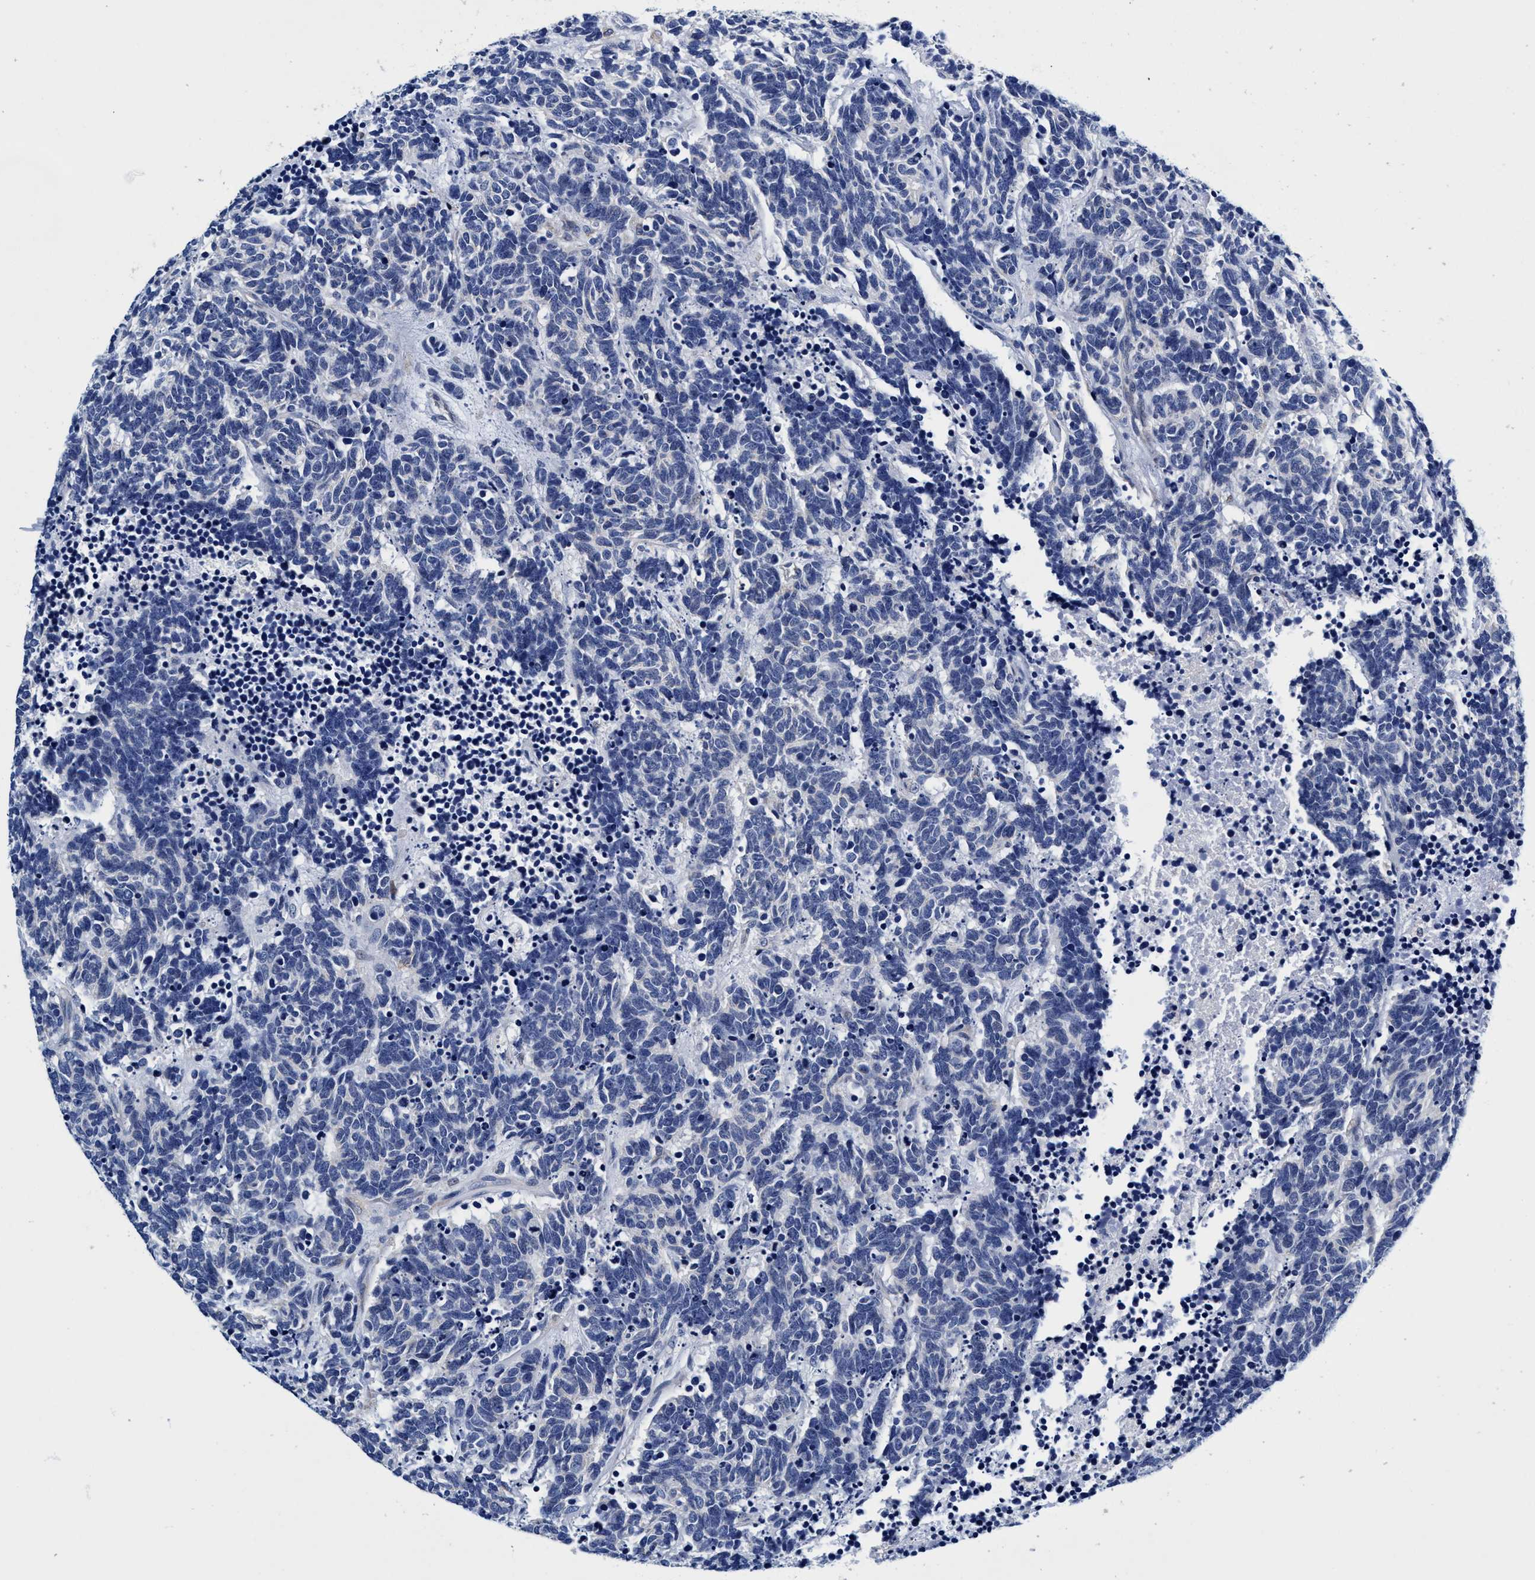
{"staining": {"intensity": "negative", "quantity": "none", "location": "none"}, "tissue": "carcinoid", "cell_type": "Tumor cells", "image_type": "cancer", "snomed": [{"axis": "morphology", "description": "Carcinoma, NOS"}, {"axis": "morphology", "description": "Carcinoid, malignant, NOS"}, {"axis": "topography", "description": "Urinary bladder"}], "caption": "Human carcinoma stained for a protein using immunohistochemistry displays no positivity in tumor cells.", "gene": "UBALD2", "patient": {"sex": "male", "age": 57}}